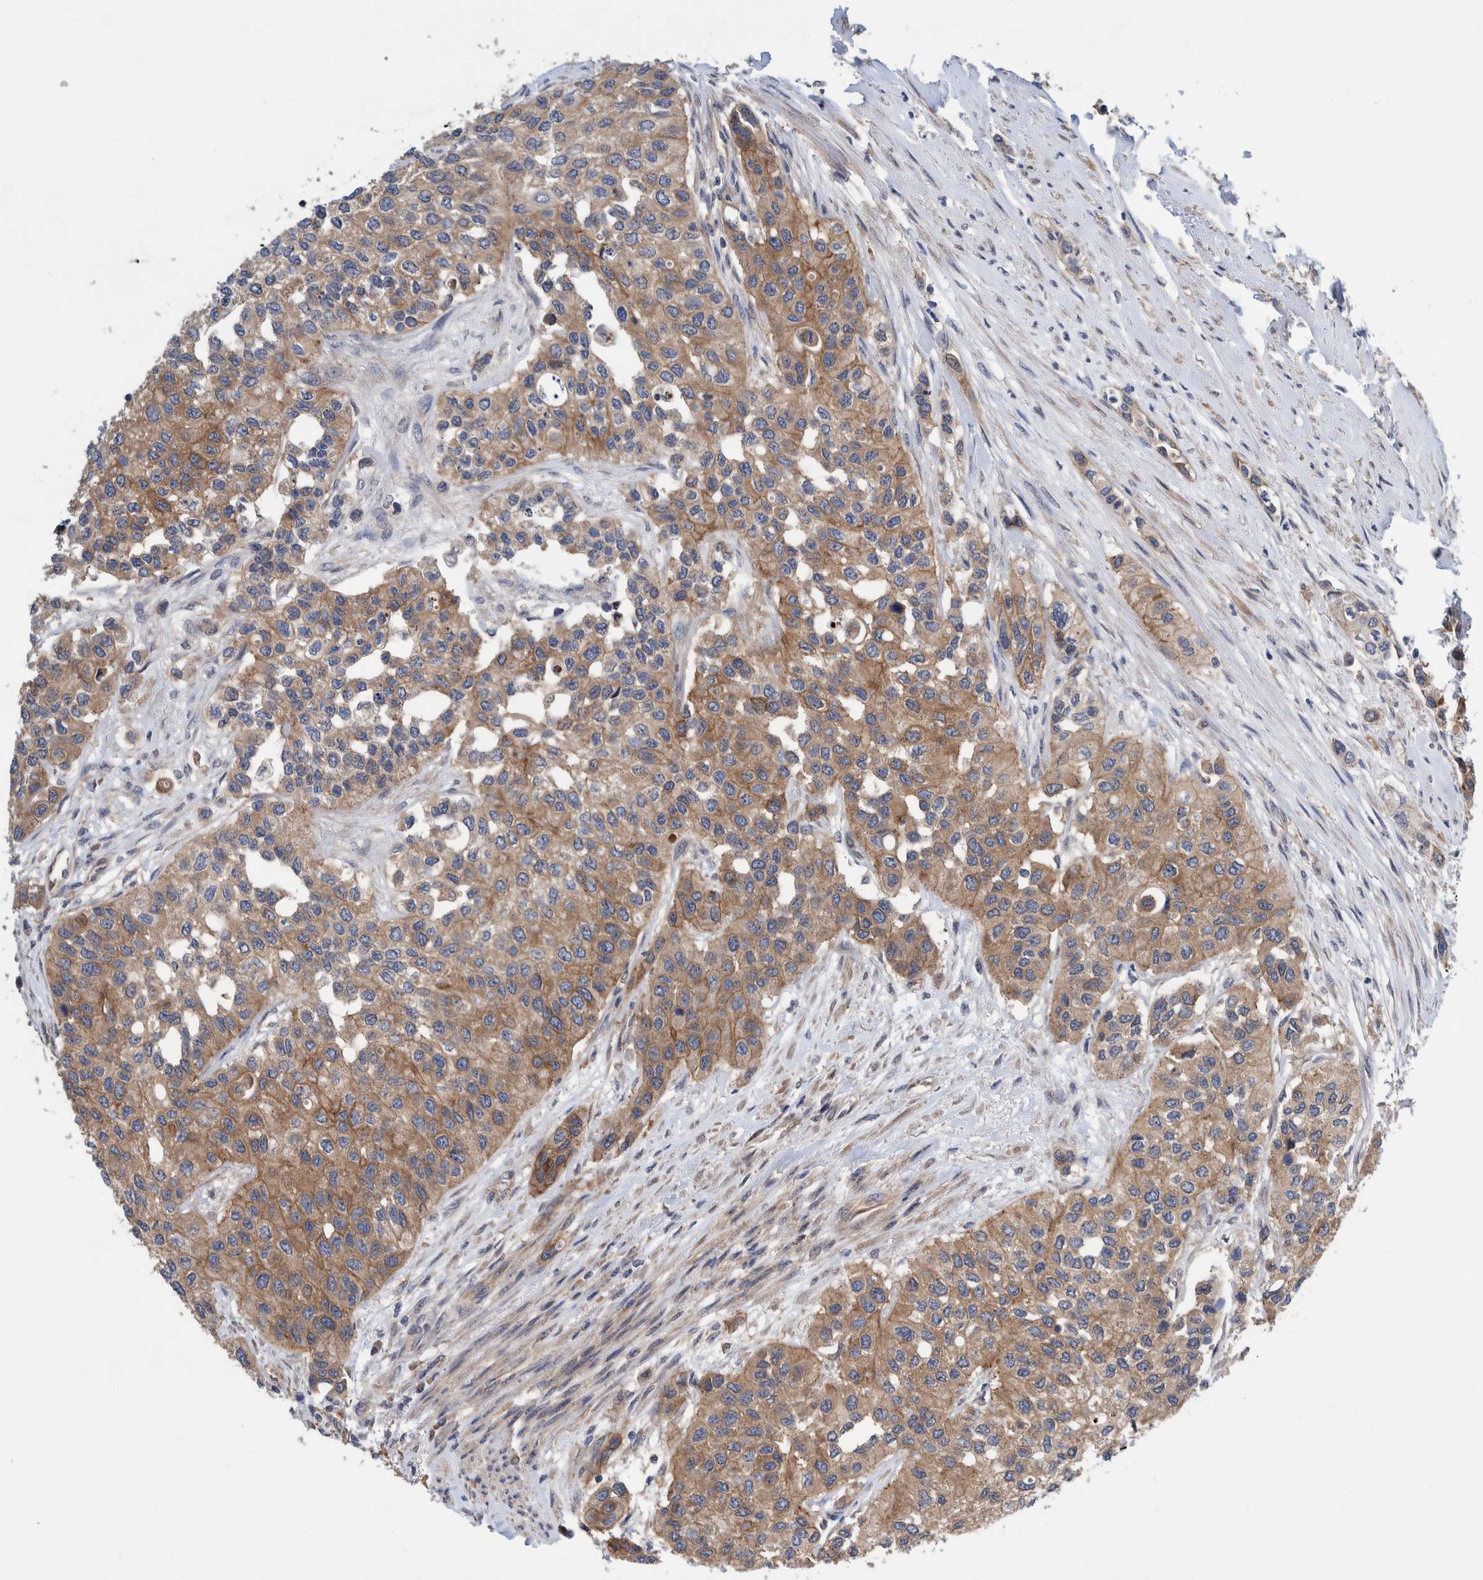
{"staining": {"intensity": "moderate", "quantity": ">75%", "location": "cytoplasmic/membranous"}, "tissue": "urothelial cancer", "cell_type": "Tumor cells", "image_type": "cancer", "snomed": [{"axis": "morphology", "description": "Urothelial carcinoma, High grade"}, {"axis": "topography", "description": "Urinary bladder"}], "caption": "This is a photomicrograph of immunohistochemistry (IHC) staining of urothelial cancer, which shows moderate positivity in the cytoplasmic/membranous of tumor cells.", "gene": "PIK3R6", "patient": {"sex": "female", "age": 56}}